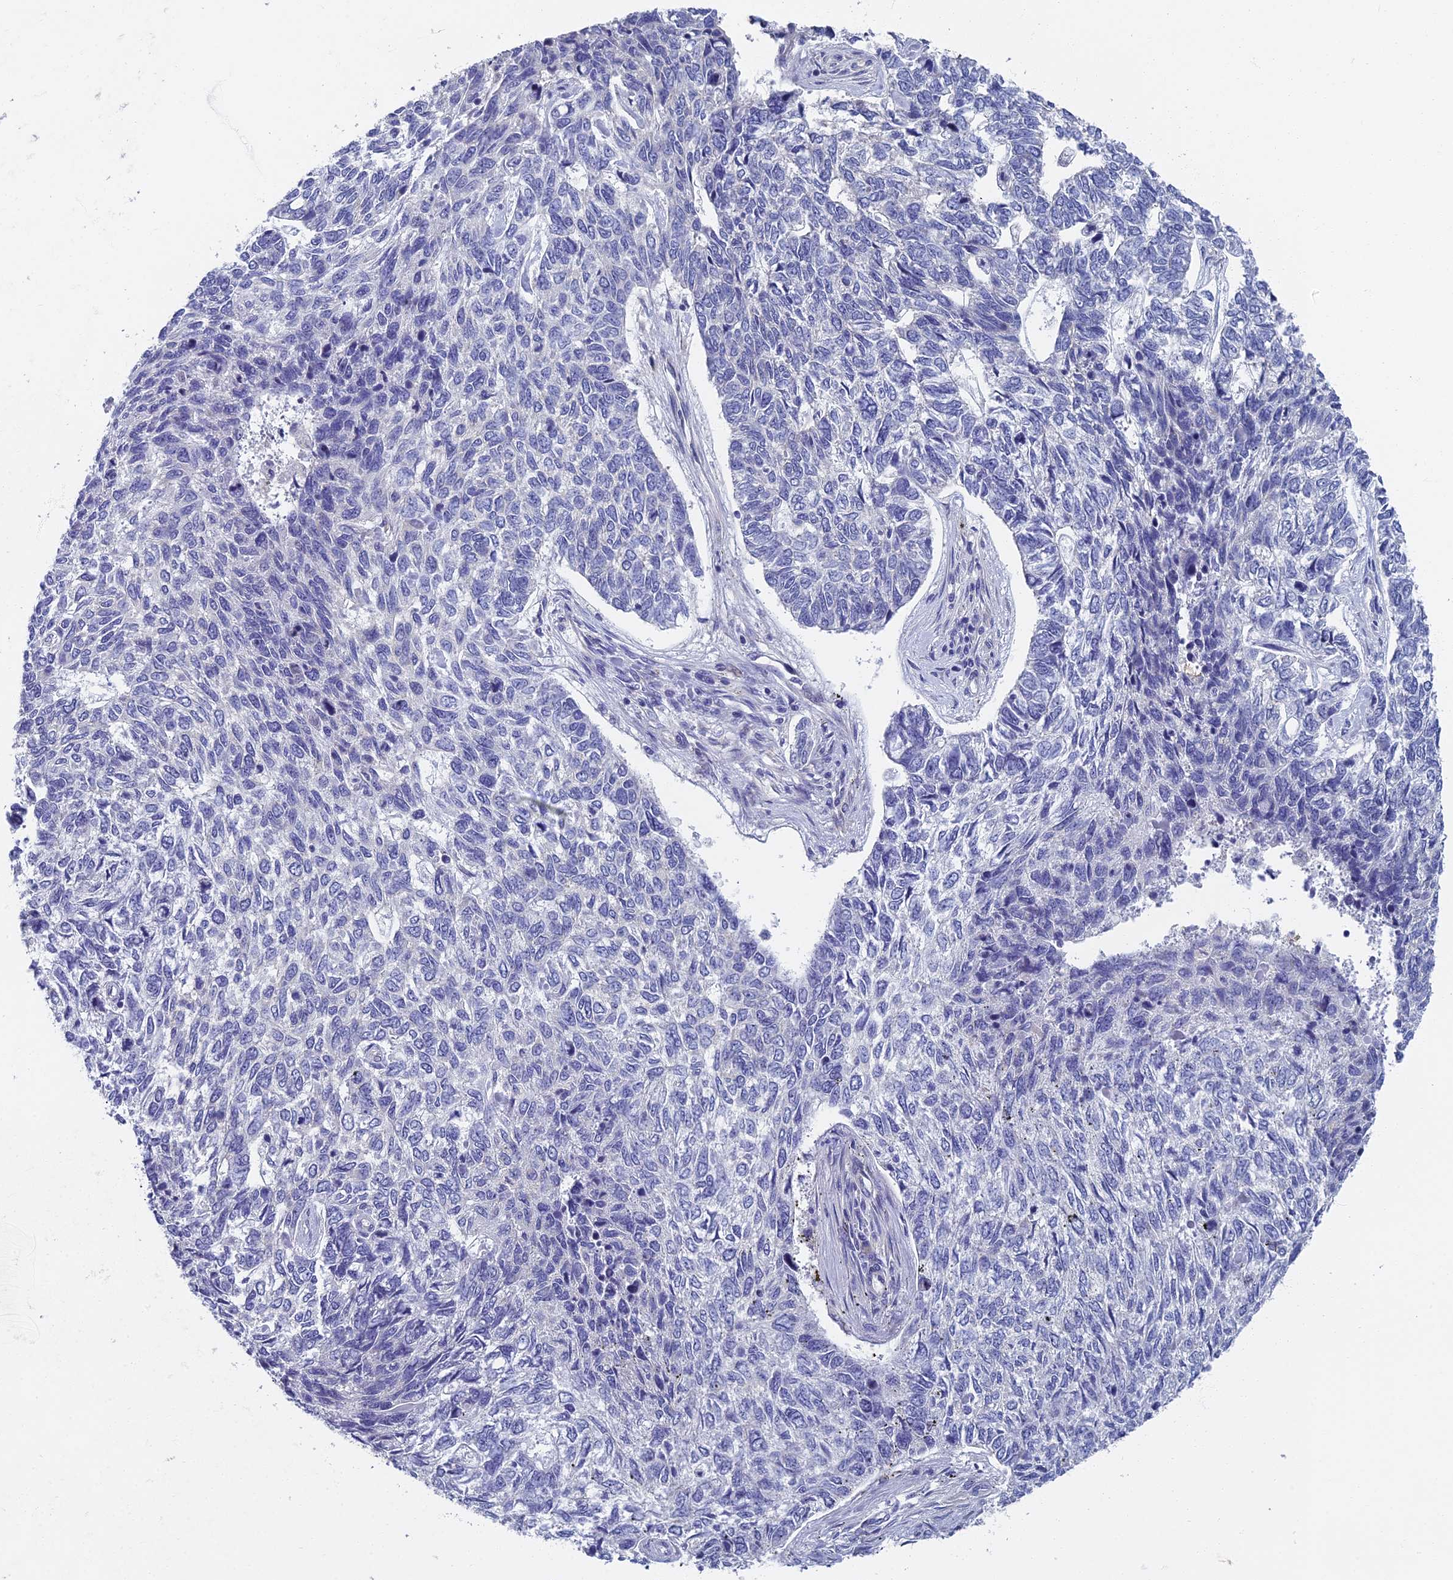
{"staining": {"intensity": "negative", "quantity": "none", "location": "none"}, "tissue": "skin cancer", "cell_type": "Tumor cells", "image_type": "cancer", "snomed": [{"axis": "morphology", "description": "Basal cell carcinoma"}, {"axis": "topography", "description": "Skin"}], "caption": "High power microscopy micrograph of an immunohistochemistry micrograph of basal cell carcinoma (skin), revealing no significant expression in tumor cells.", "gene": "SPIN4", "patient": {"sex": "female", "age": 65}}